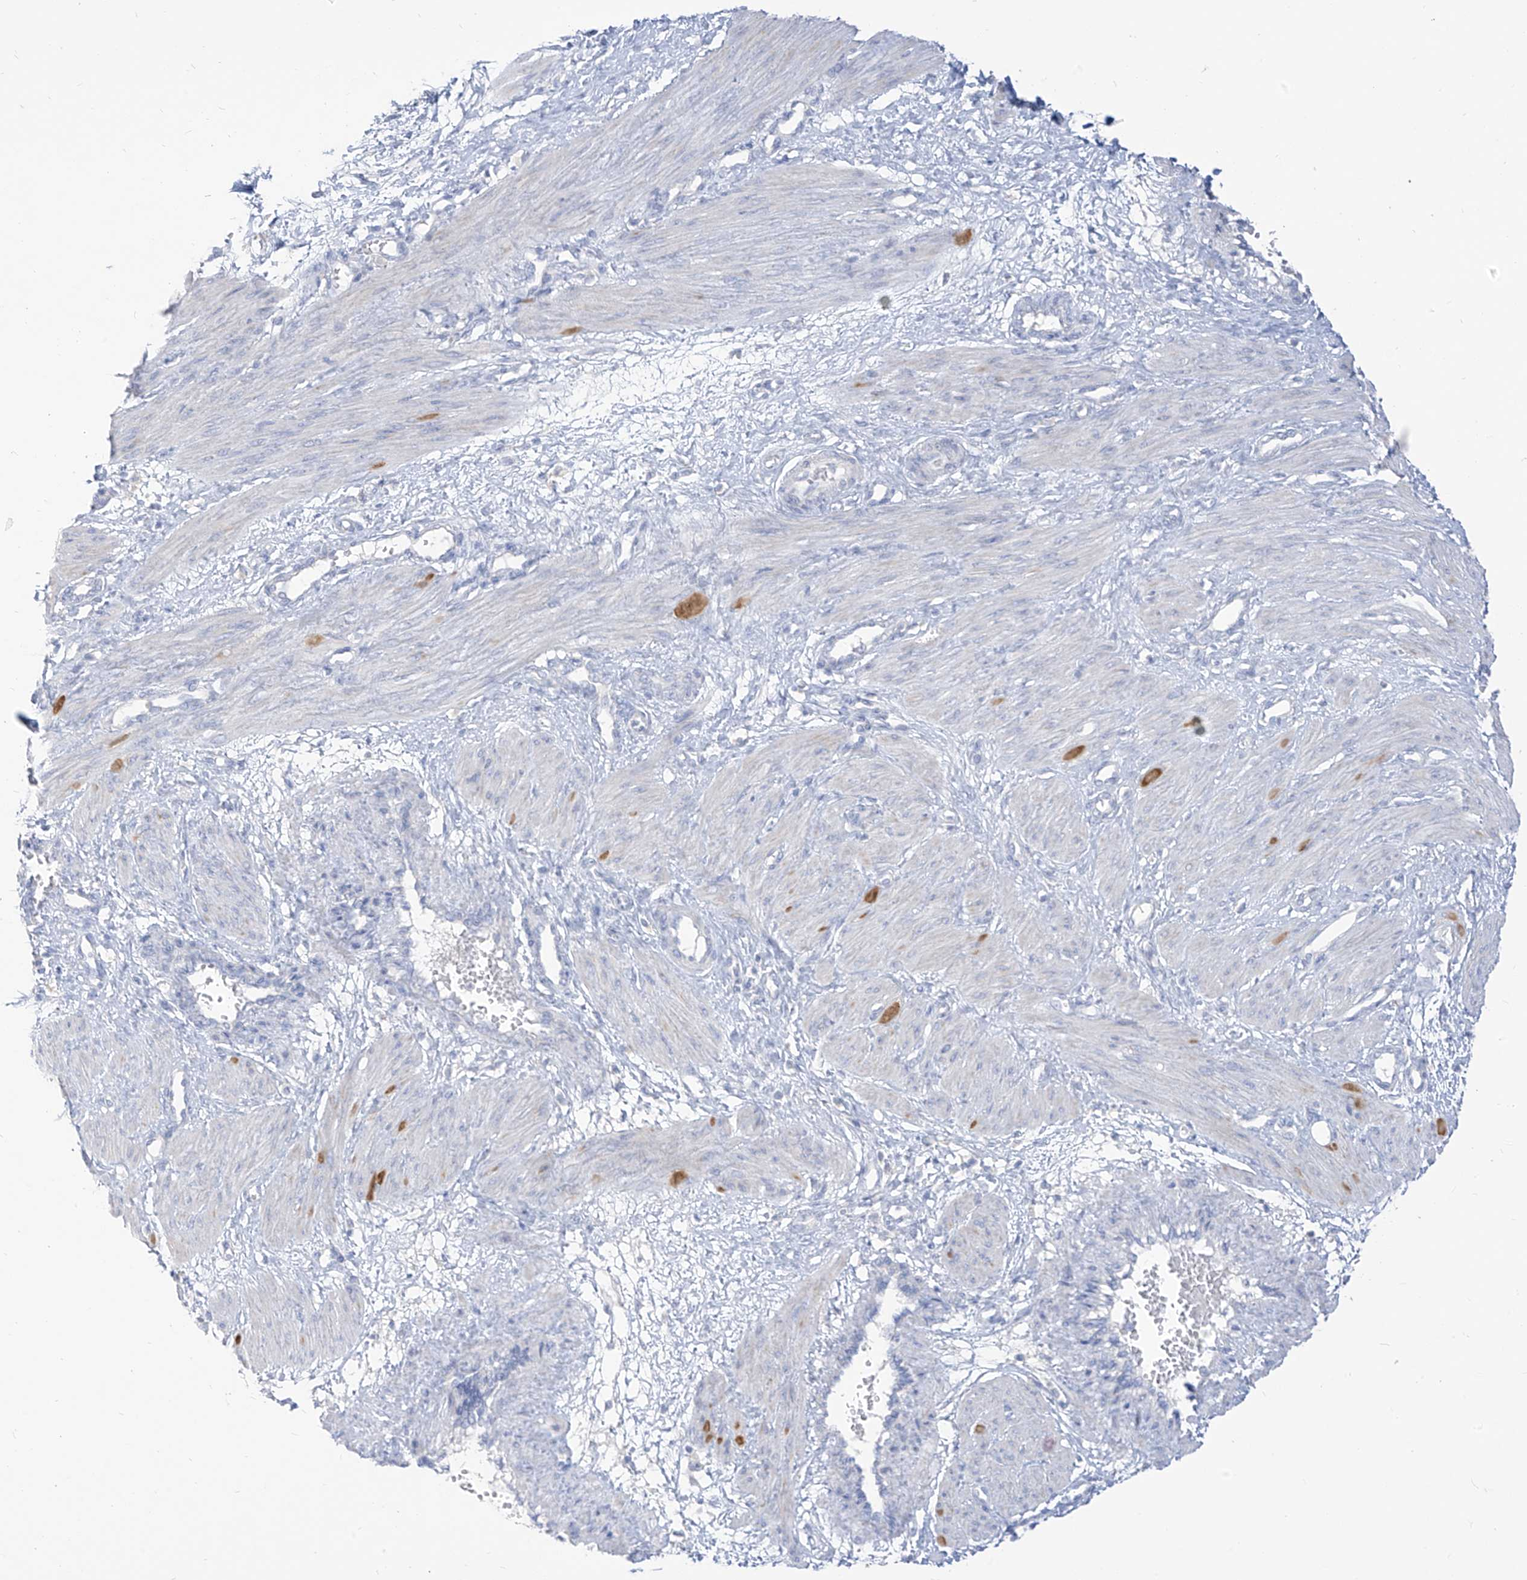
{"staining": {"intensity": "negative", "quantity": "none", "location": "none"}, "tissue": "smooth muscle", "cell_type": "Smooth muscle cells", "image_type": "normal", "snomed": [{"axis": "morphology", "description": "Normal tissue, NOS"}, {"axis": "topography", "description": "Endometrium"}], "caption": "Human smooth muscle stained for a protein using immunohistochemistry (IHC) shows no staining in smooth muscle cells.", "gene": "ARHGEF40", "patient": {"sex": "female", "age": 33}}